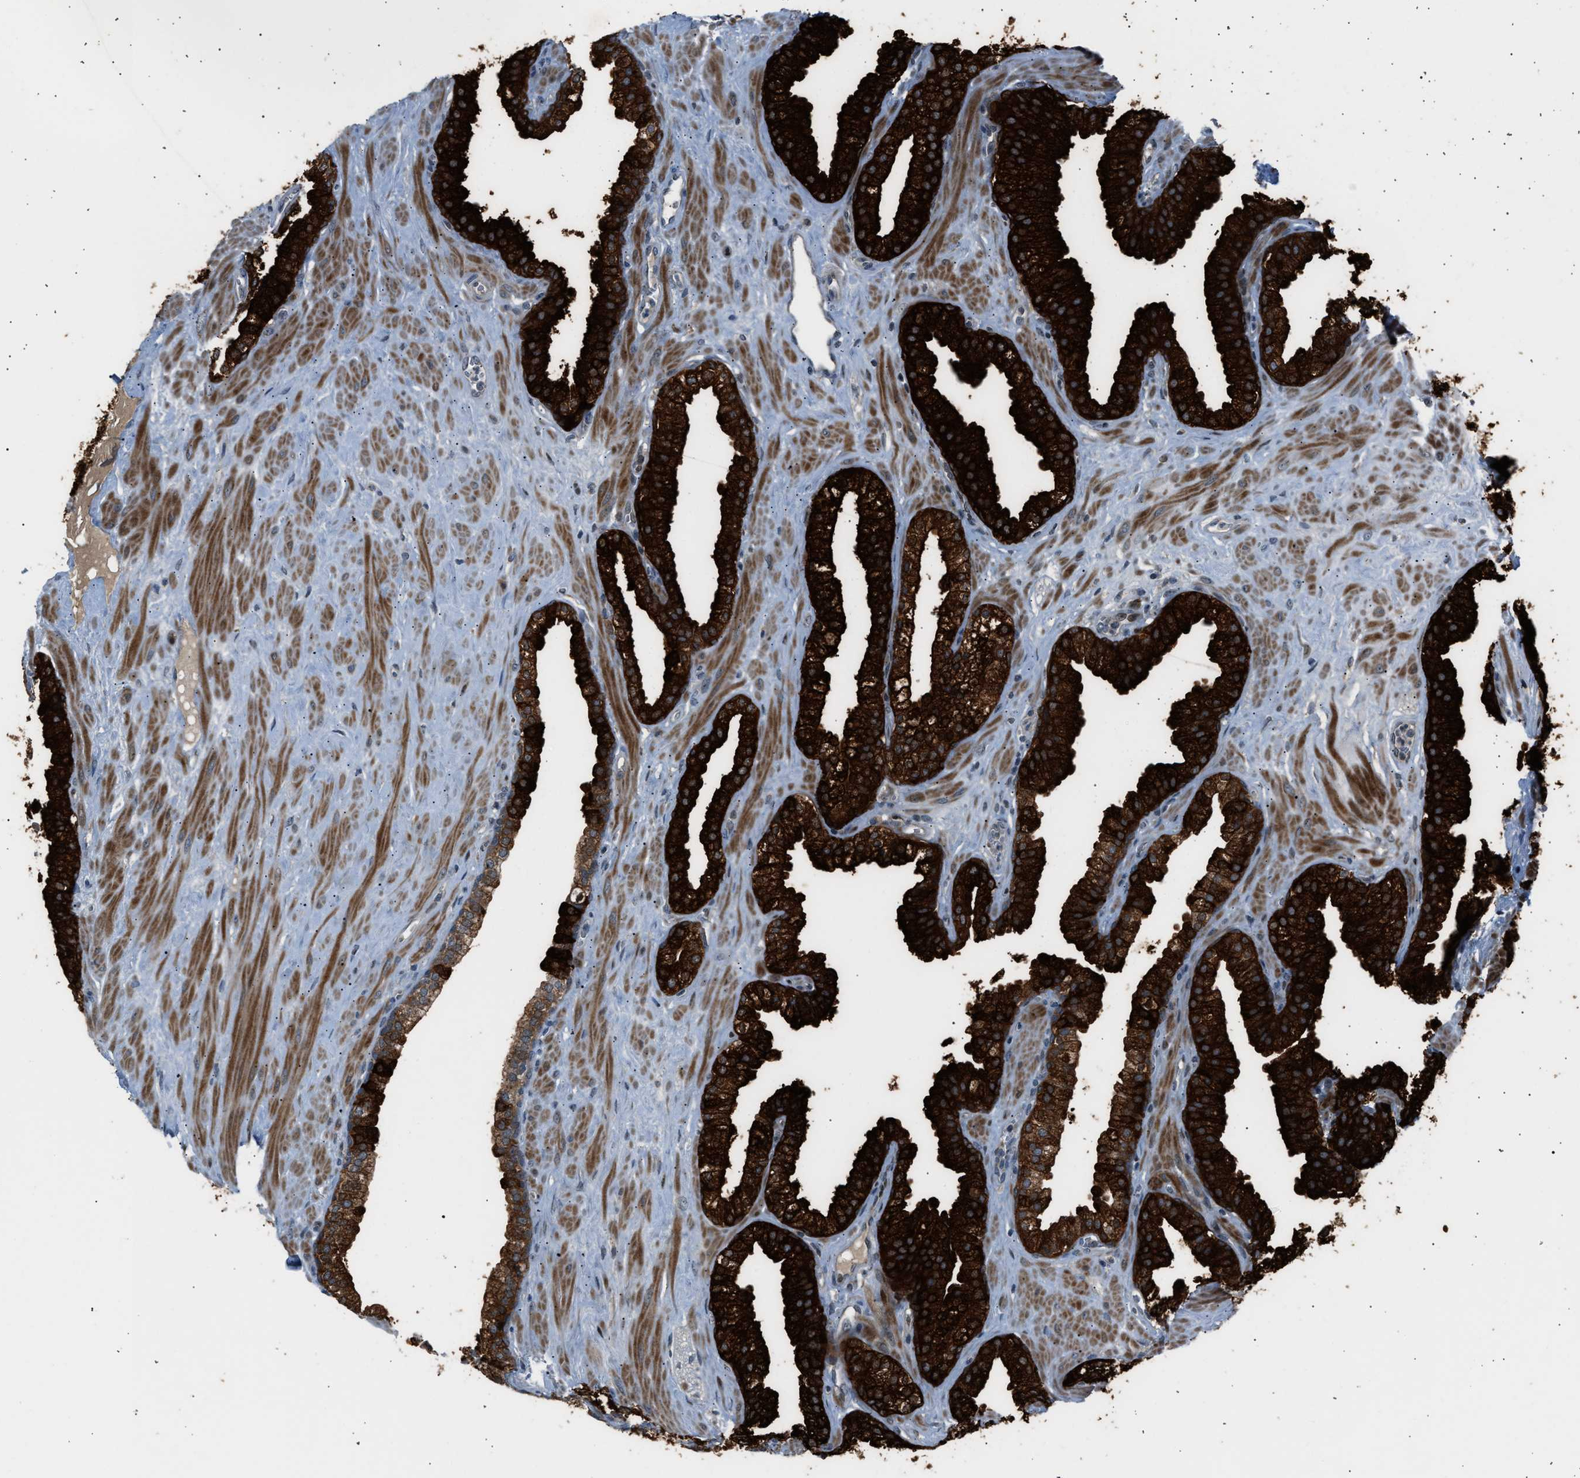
{"staining": {"intensity": "strong", "quantity": ">75%", "location": "cytoplasmic/membranous"}, "tissue": "prostate", "cell_type": "Glandular cells", "image_type": "normal", "snomed": [{"axis": "morphology", "description": "Normal tissue, NOS"}, {"axis": "morphology", "description": "Urothelial carcinoma, Low grade"}, {"axis": "topography", "description": "Urinary bladder"}, {"axis": "topography", "description": "Prostate"}], "caption": "A photomicrograph of human prostate stained for a protein demonstrates strong cytoplasmic/membranous brown staining in glandular cells.", "gene": "VPS41", "patient": {"sex": "male", "age": 60}}